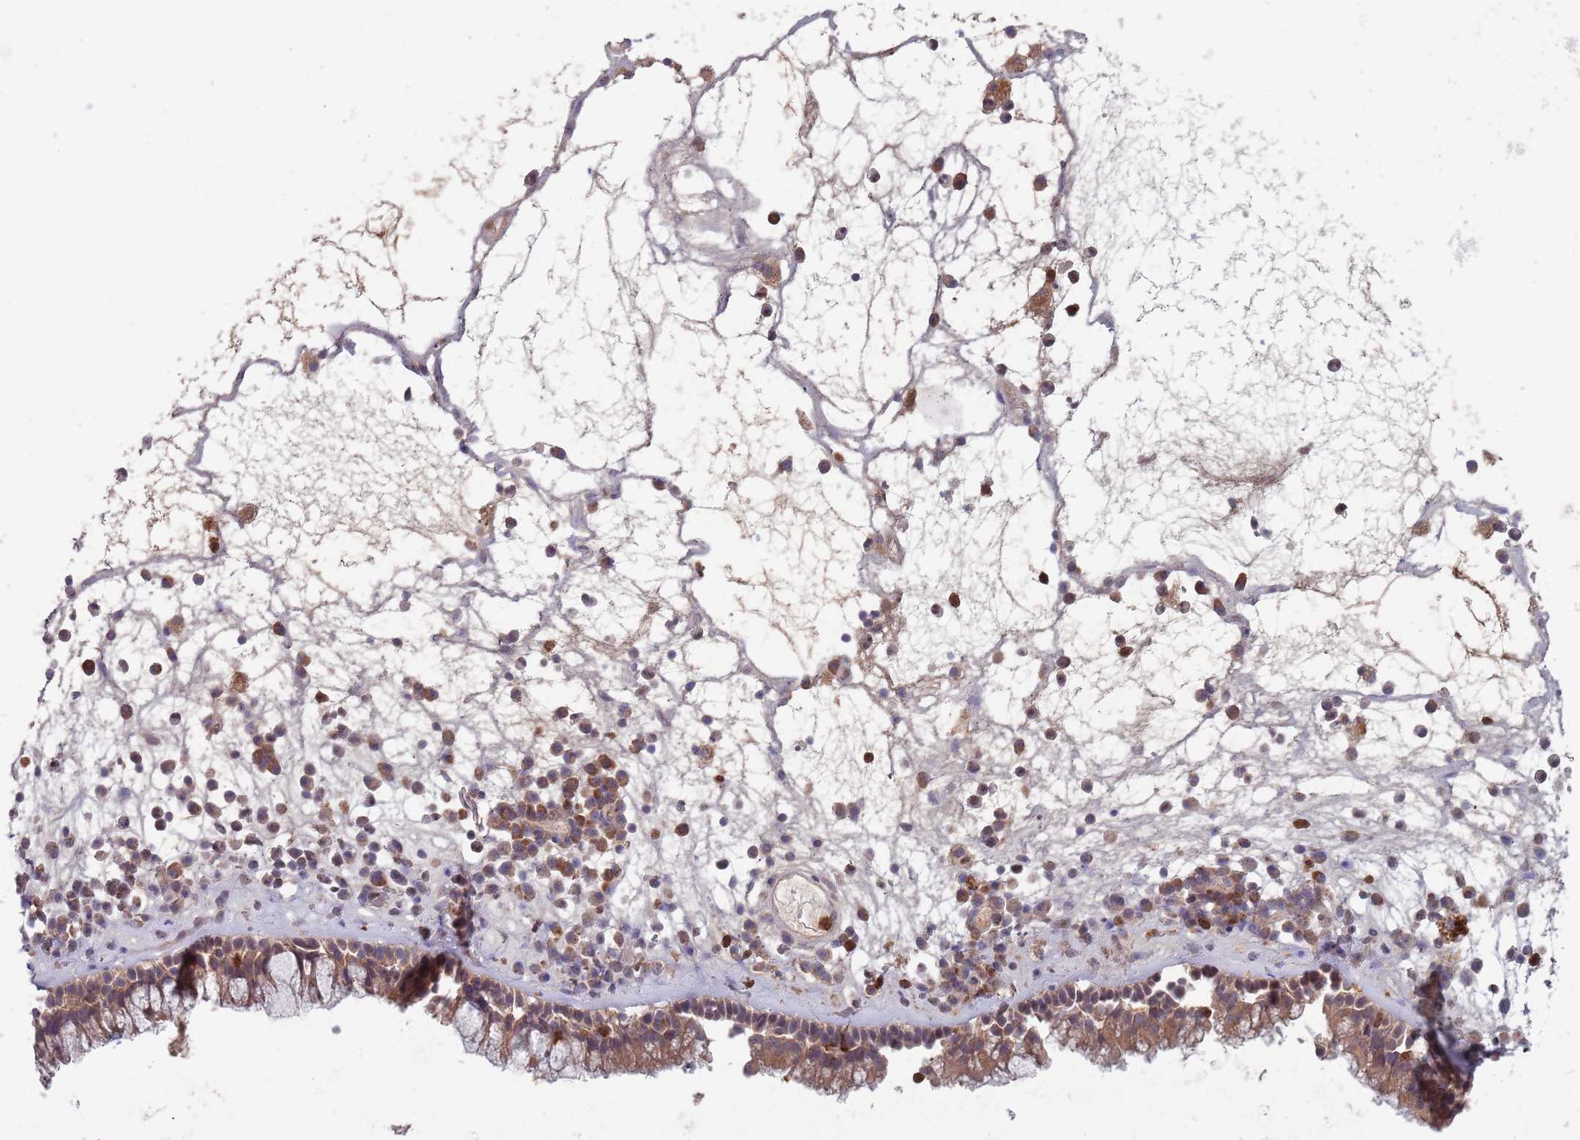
{"staining": {"intensity": "moderate", "quantity": ">75%", "location": "cytoplasmic/membranous"}, "tissue": "nasopharynx", "cell_type": "Respiratory epithelial cells", "image_type": "normal", "snomed": [{"axis": "morphology", "description": "Normal tissue, NOS"}, {"axis": "morphology", "description": "Inflammation, NOS"}, {"axis": "topography", "description": "Nasopharynx"}], "caption": "Respiratory epithelial cells demonstrate medium levels of moderate cytoplasmic/membranous staining in approximately >75% of cells in benign nasopharynx. Ihc stains the protein of interest in brown and the nuclei are stained blue.", "gene": "TYW1B", "patient": {"sex": "male", "age": 70}}